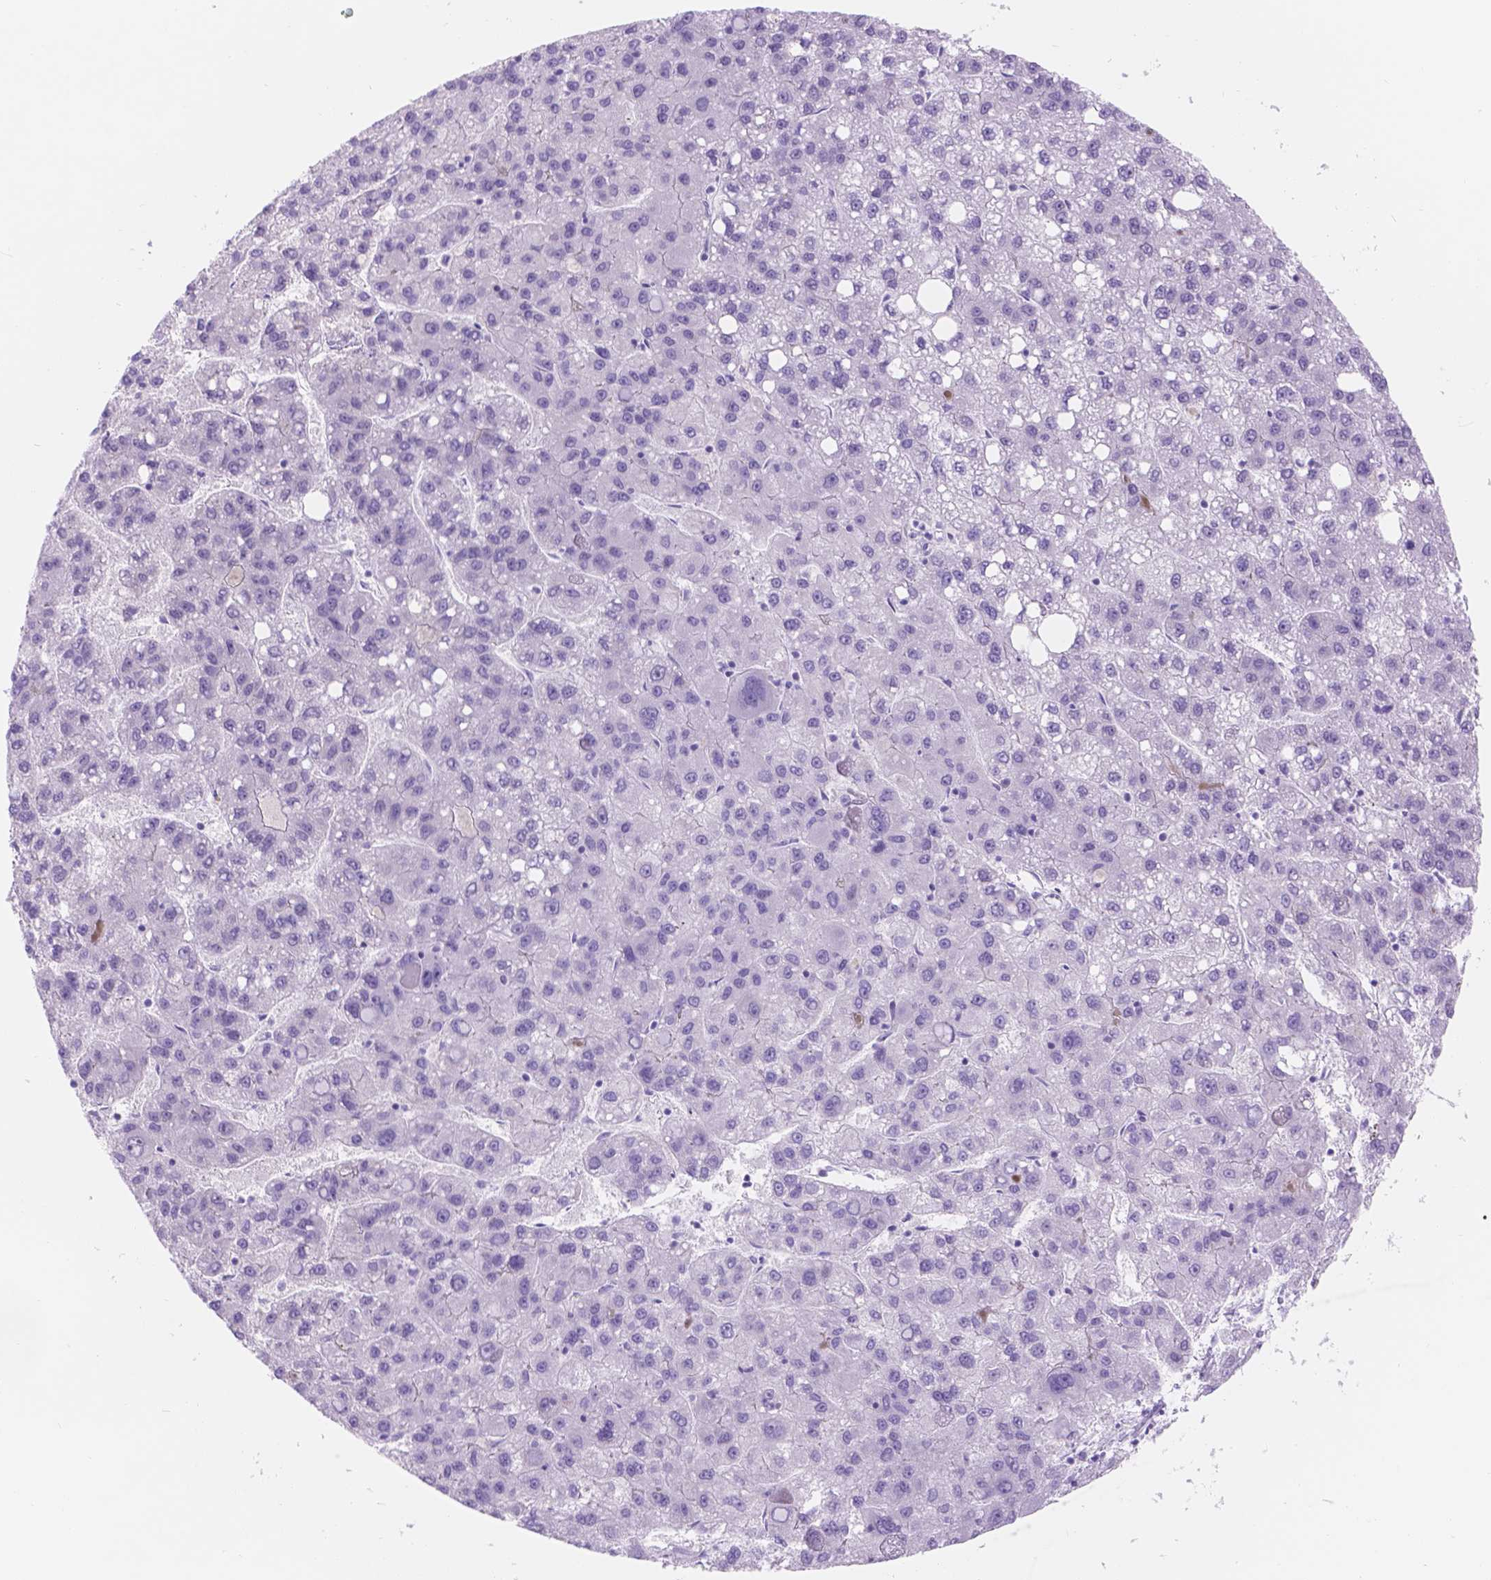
{"staining": {"intensity": "negative", "quantity": "none", "location": "none"}, "tissue": "liver cancer", "cell_type": "Tumor cells", "image_type": "cancer", "snomed": [{"axis": "morphology", "description": "Carcinoma, Hepatocellular, NOS"}, {"axis": "topography", "description": "Liver"}], "caption": "A micrograph of human hepatocellular carcinoma (liver) is negative for staining in tumor cells. (DAB (3,3'-diaminobenzidine) immunohistochemistry, high magnification).", "gene": "DCC", "patient": {"sex": "female", "age": 82}}